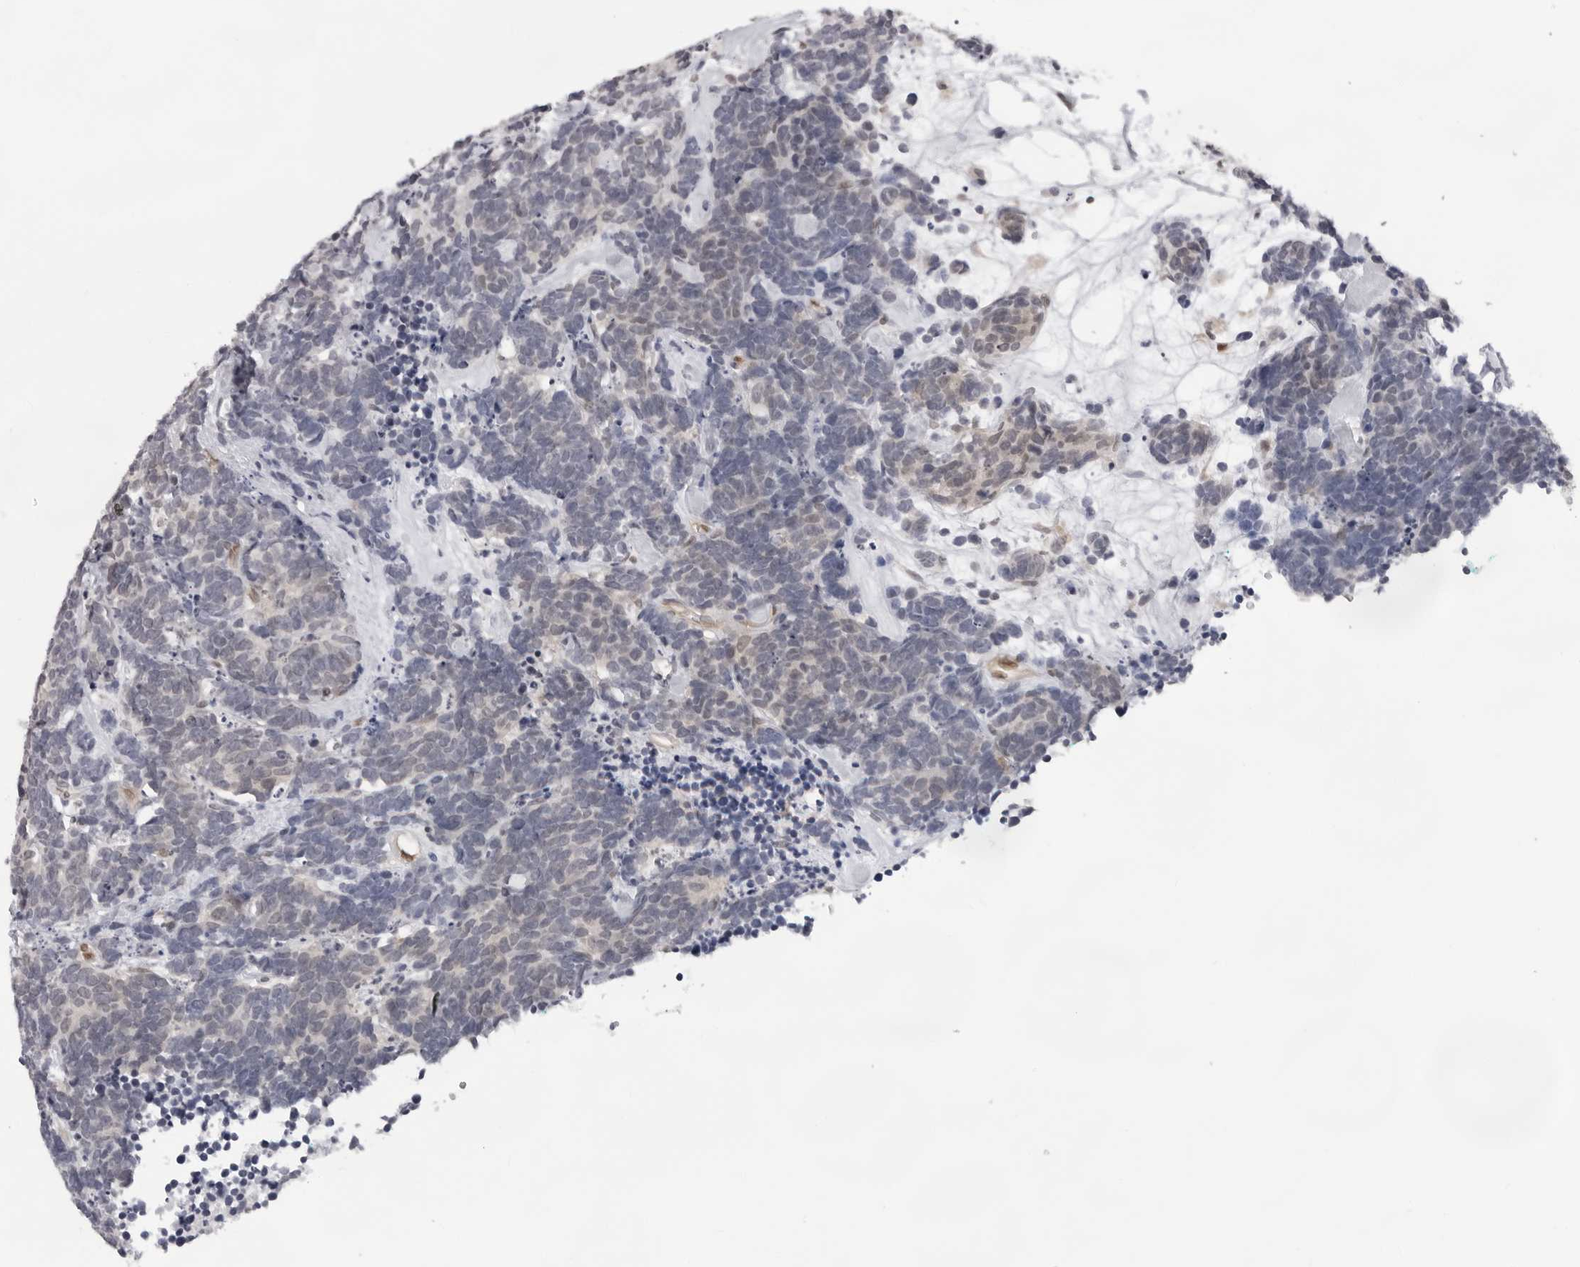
{"staining": {"intensity": "negative", "quantity": "none", "location": "none"}, "tissue": "carcinoid", "cell_type": "Tumor cells", "image_type": "cancer", "snomed": [{"axis": "morphology", "description": "Carcinoma, NOS"}, {"axis": "morphology", "description": "Carcinoid, malignant, NOS"}, {"axis": "topography", "description": "Urinary bladder"}], "caption": "IHC micrograph of neoplastic tissue: carcinoid (malignant) stained with DAB (3,3'-diaminobenzidine) reveals no significant protein expression in tumor cells.", "gene": "CASP7", "patient": {"sex": "male", "age": 57}}